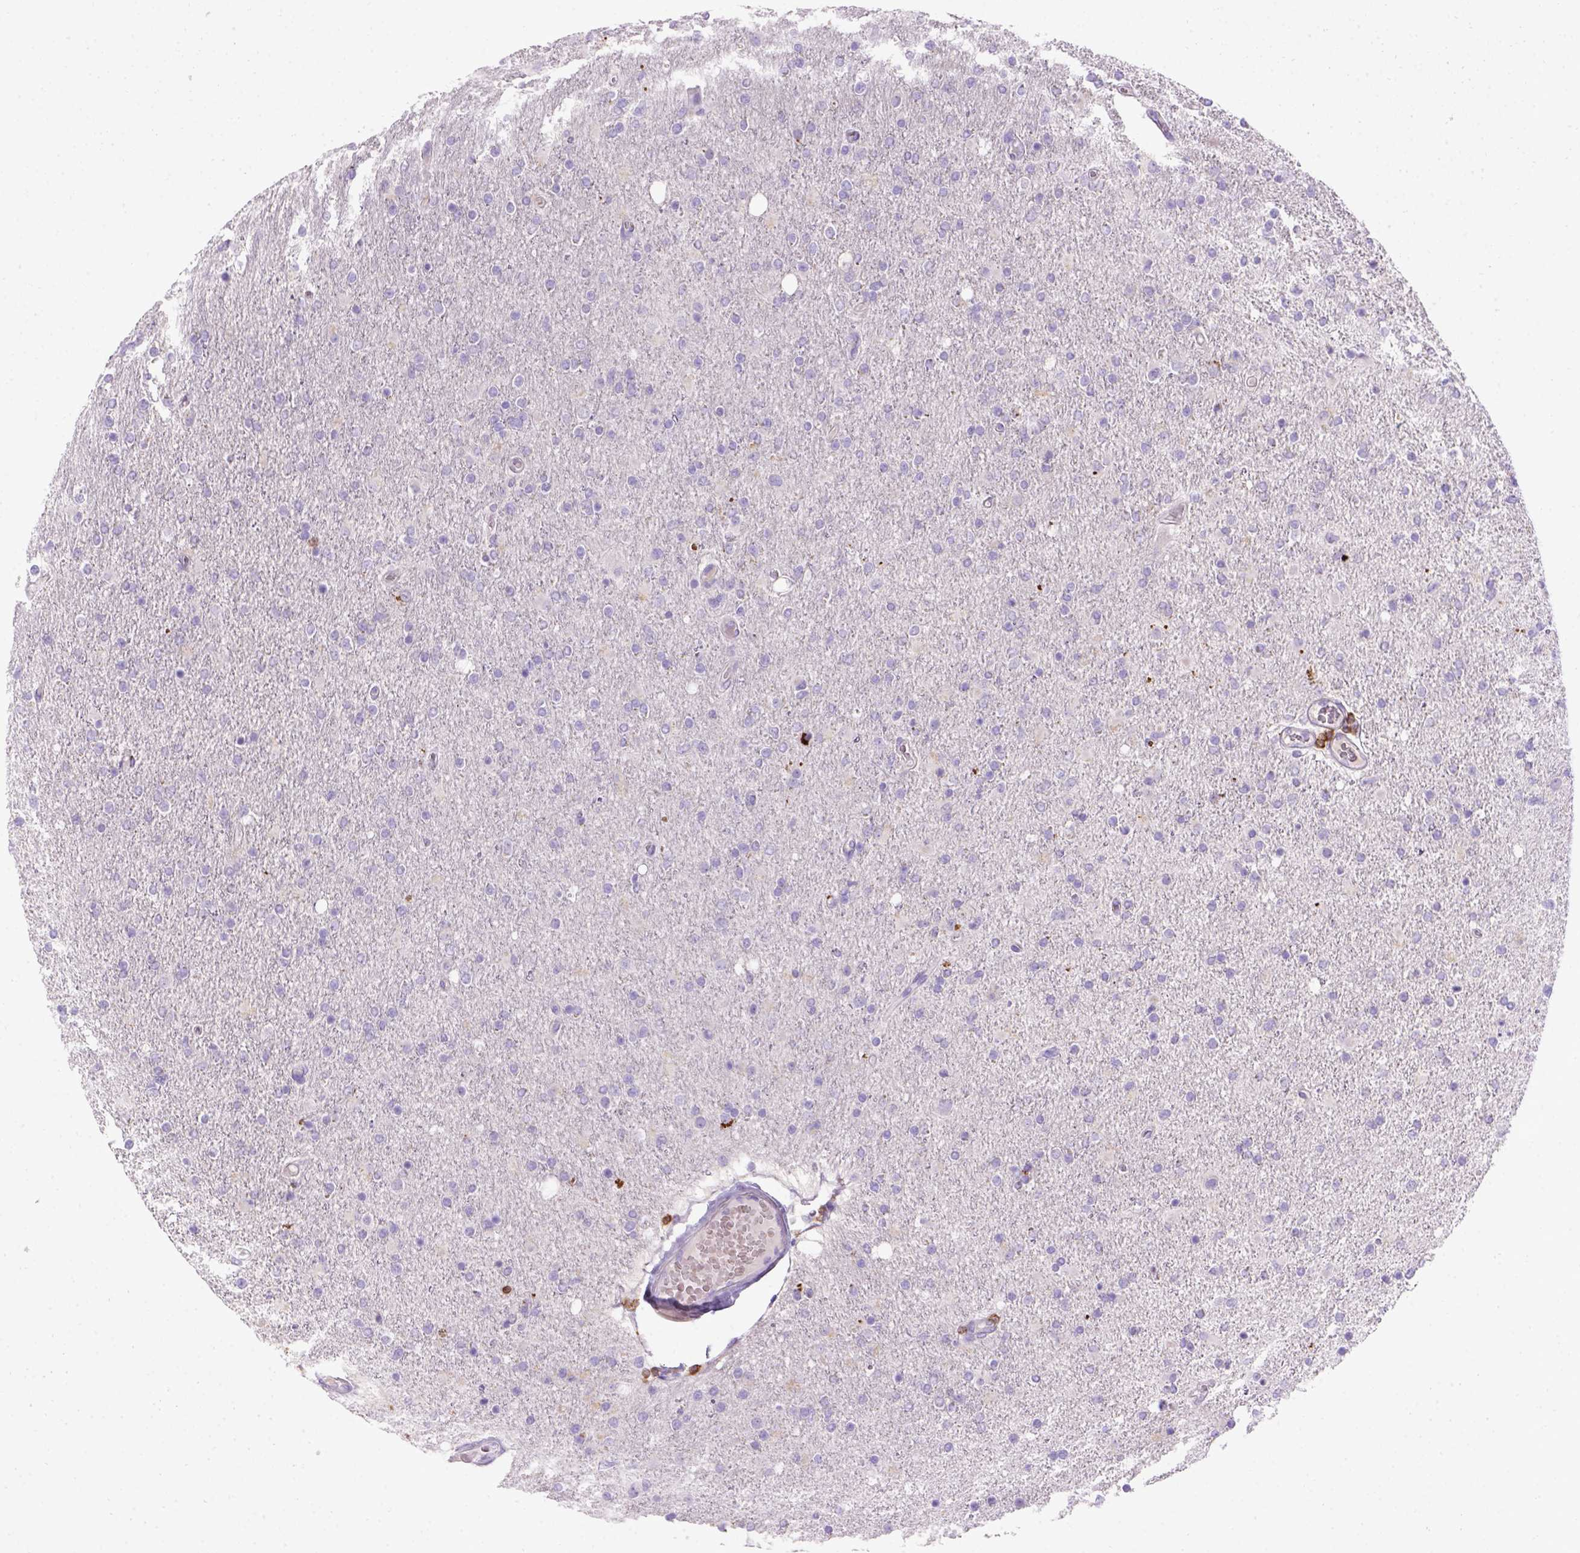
{"staining": {"intensity": "negative", "quantity": "none", "location": "none"}, "tissue": "glioma", "cell_type": "Tumor cells", "image_type": "cancer", "snomed": [{"axis": "morphology", "description": "Glioma, malignant, High grade"}, {"axis": "topography", "description": "Cerebral cortex"}], "caption": "Human high-grade glioma (malignant) stained for a protein using IHC demonstrates no staining in tumor cells.", "gene": "CD3E", "patient": {"sex": "male", "age": 70}}